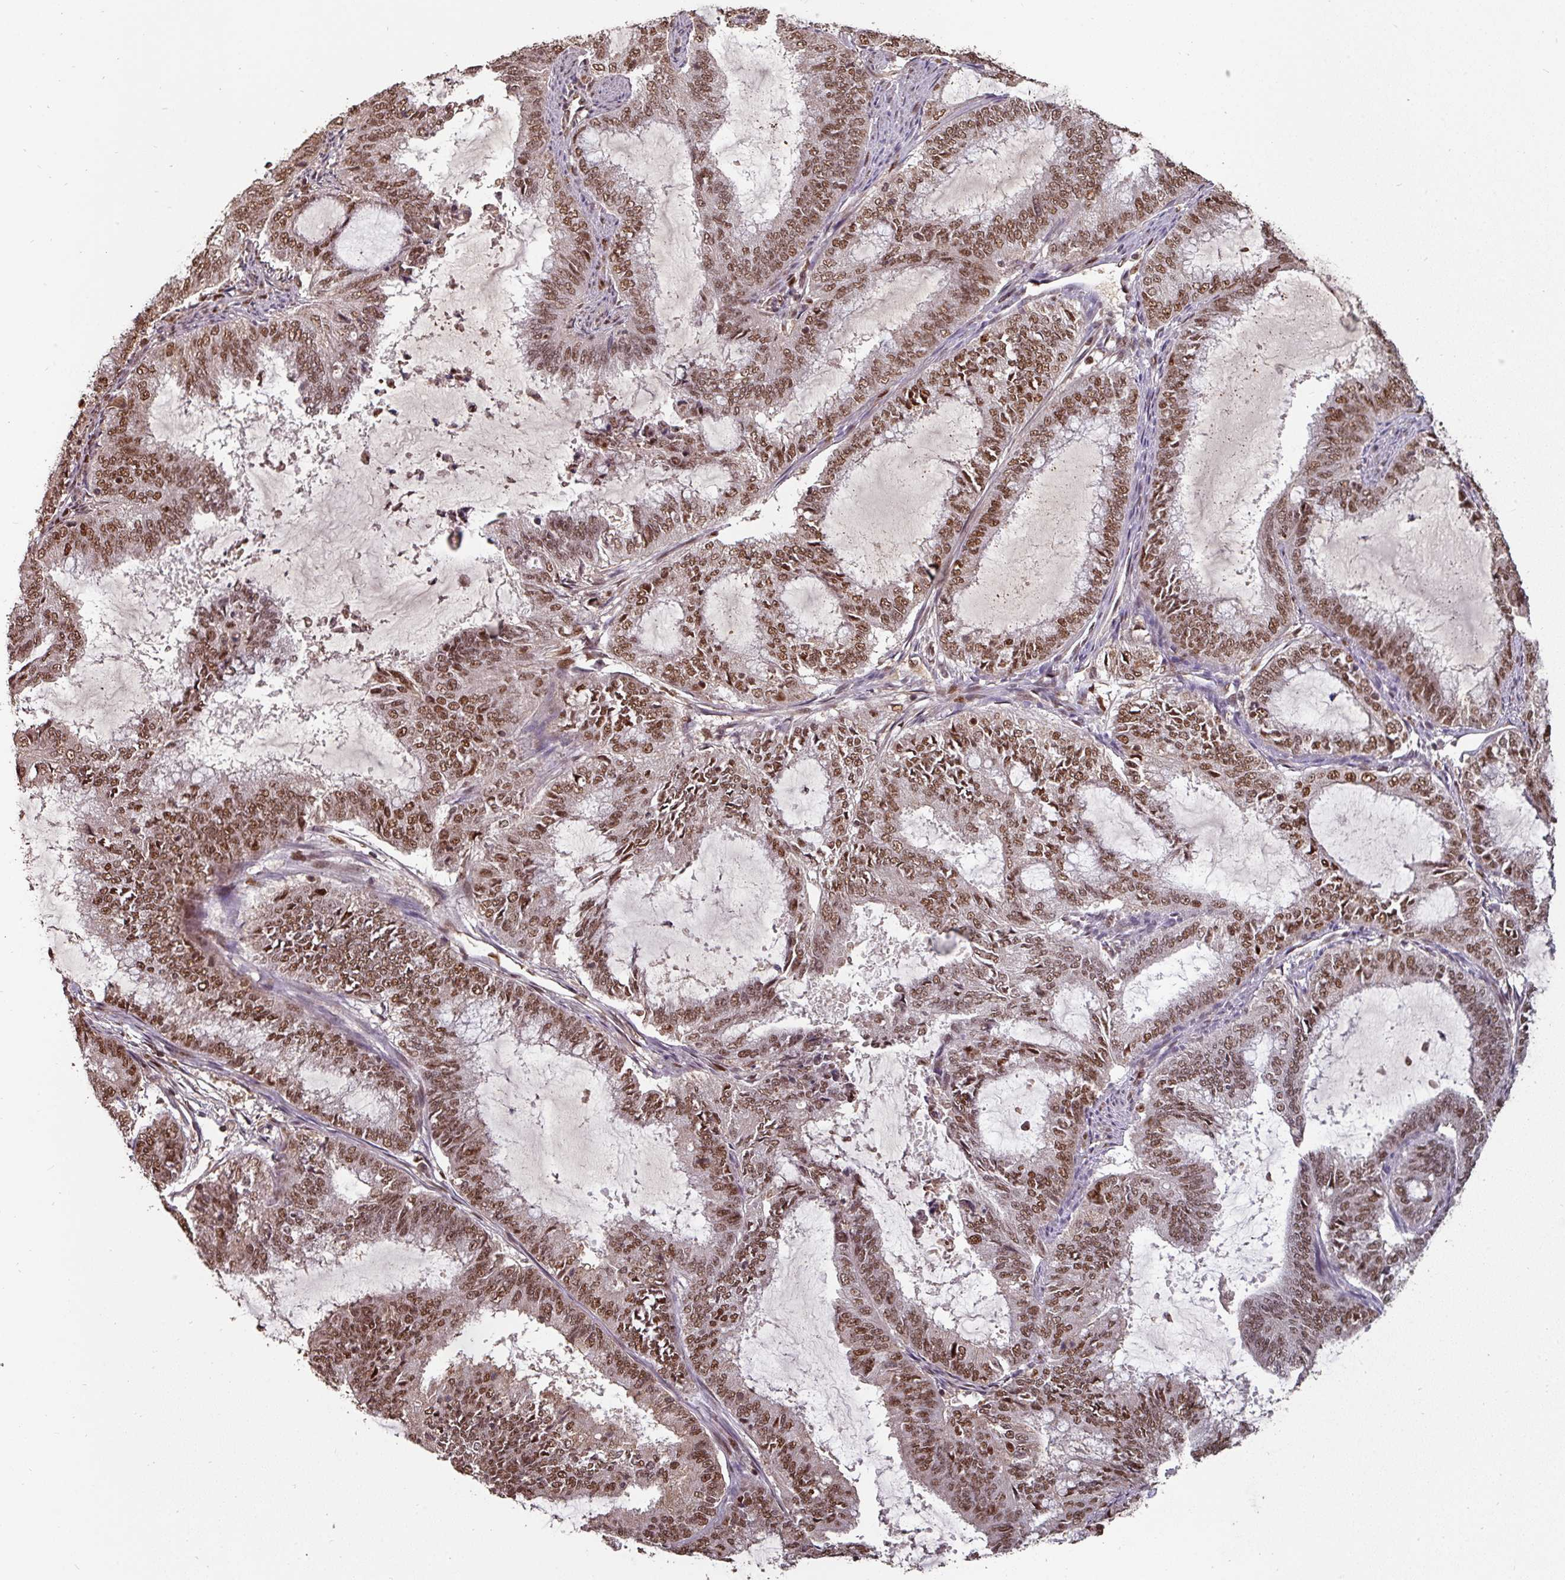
{"staining": {"intensity": "moderate", "quantity": ">75%", "location": "nuclear"}, "tissue": "endometrial cancer", "cell_type": "Tumor cells", "image_type": "cancer", "snomed": [{"axis": "morphology", "description": "Adenocarcinoma, NOS"}, {"axis": "topography", "description": "Endometrium"}], "caption": "Human adenocarcinoma (endometrial) stained for a protein (brown) displays moderate nuclear positive expression in about >75% of tumor cells.", "gene": "POLD1", "patient": {"sex": "female", "age": 51}}